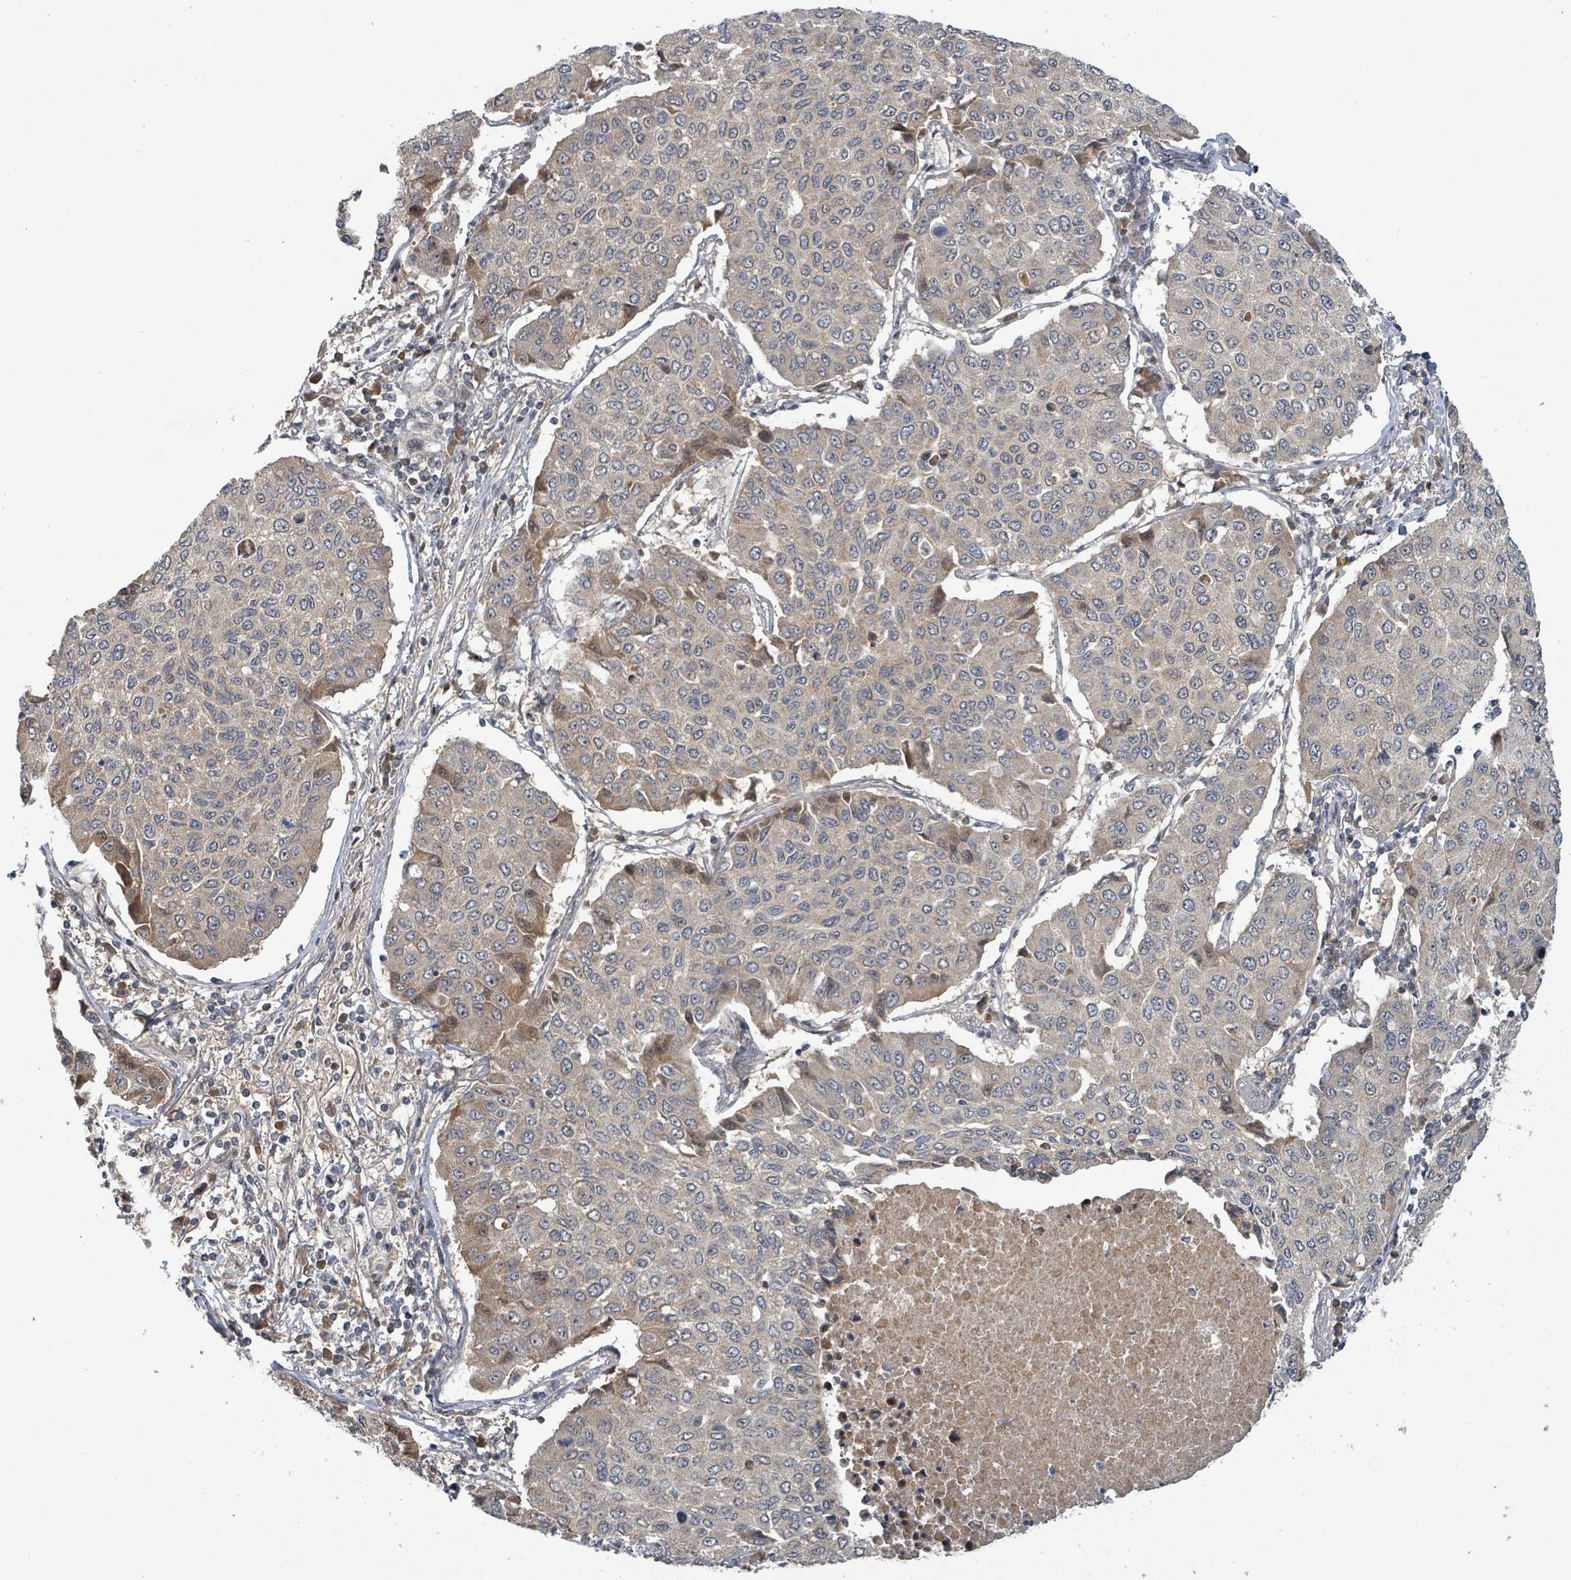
{"staining": {"intensity": "moderate", "quantity": "<25%", "location": "cytoplasmic/membranous"}, "tissue": "lung cancer", "cell_type": "Tumor cells", "image_type": "cancer", "snomed": [{"axis": "morphology", "description": "Squamous cell carcinoma, NOS"}, {"axis": "topography", "description": "Lung"}], "caption": "This histopathology image reveals lung squamous cell carcinoma stained with immunohistochemistry to label a protein in brown. The cytoplasmic/membranous of tumor cells show moderate positivity for the protein. Nuclei are counter-stained blue.", "gene": "ITGA11", "patient": {"sex": "male", "age": 74}}